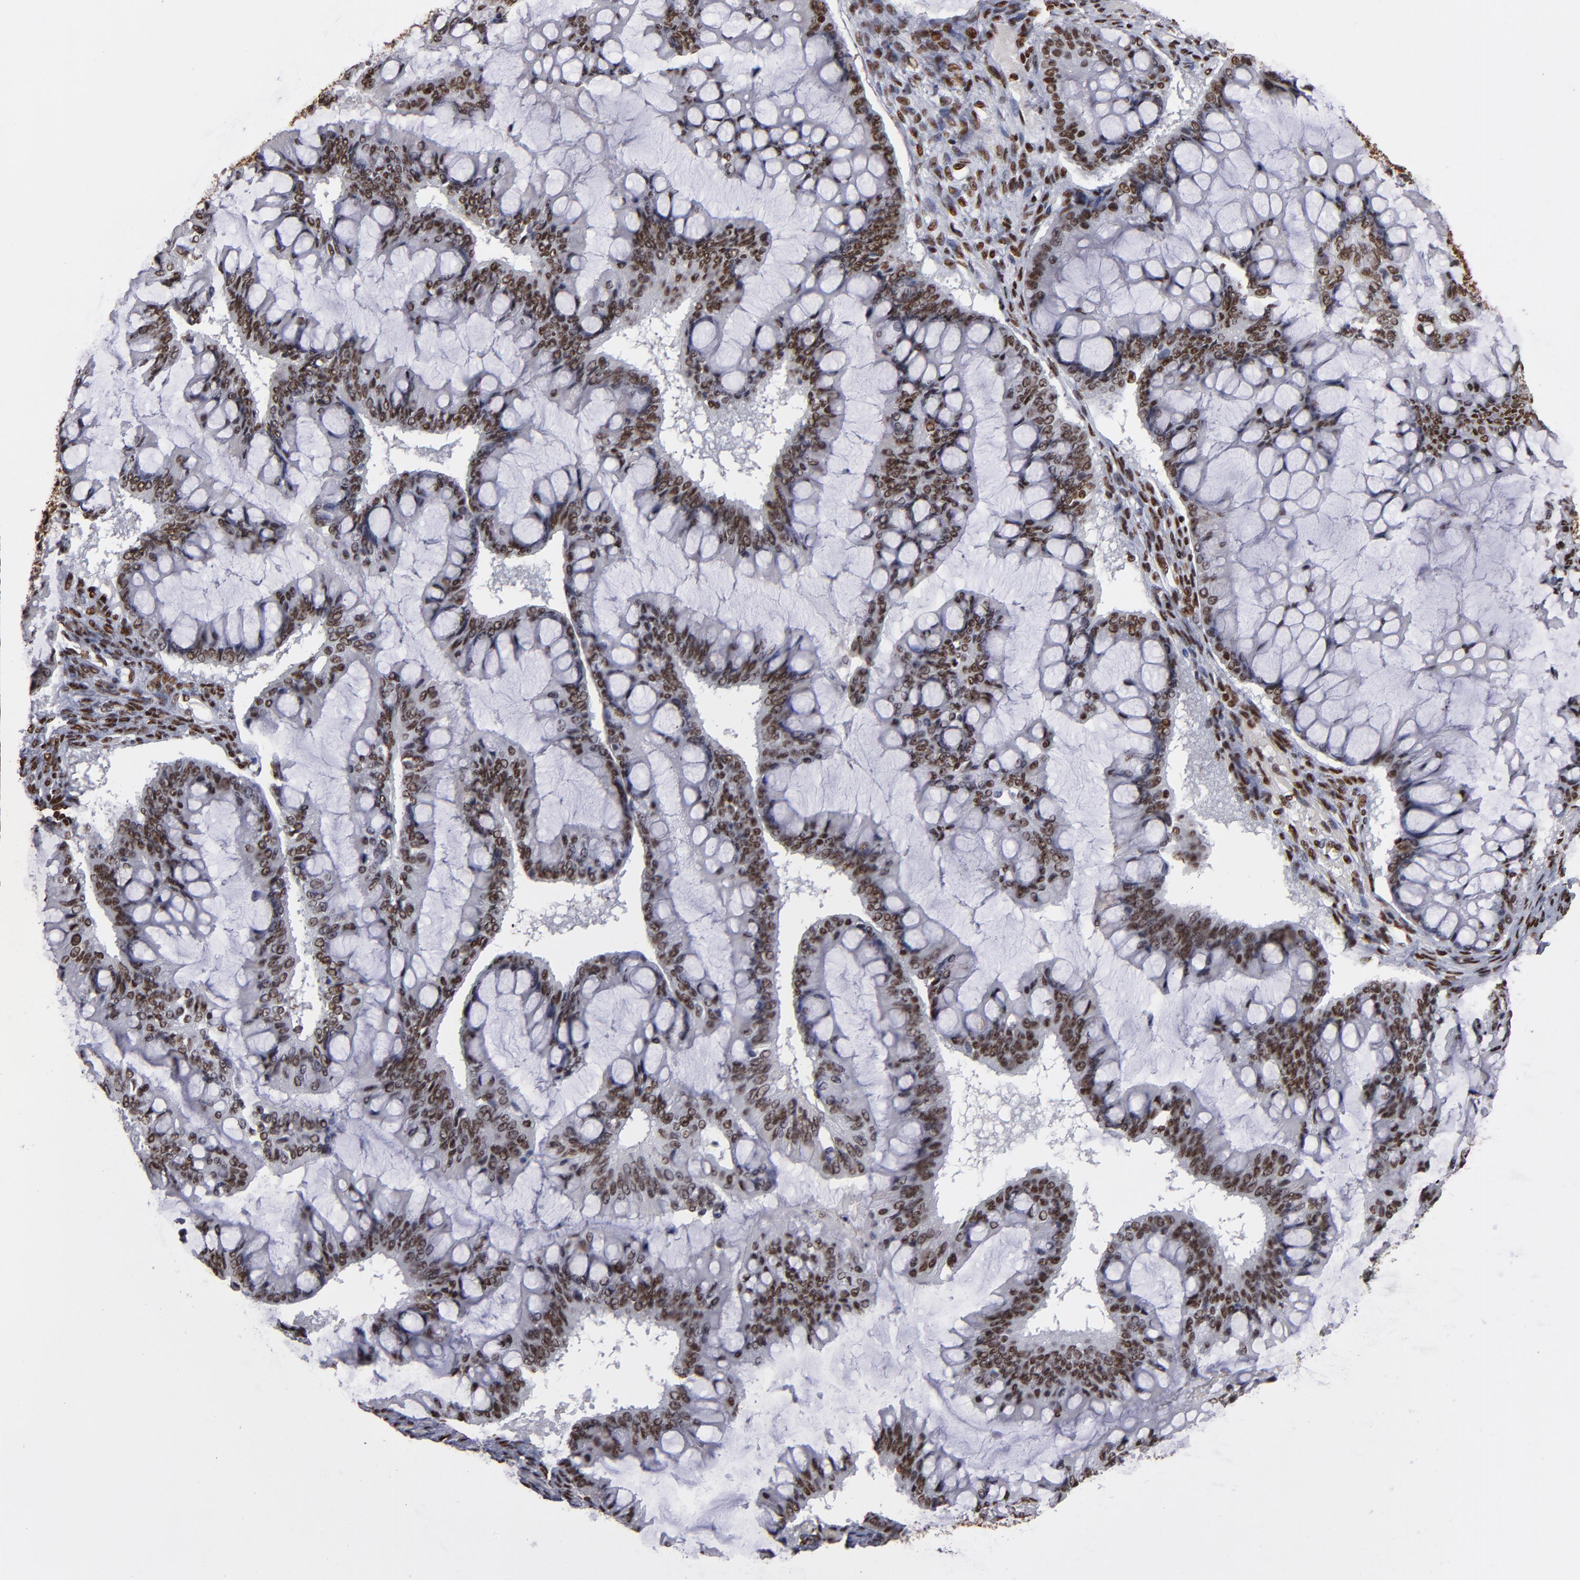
{"staining": {"intensity": "strong", "quantity": ">75%", "location": "nuclear"}, "tissue": "ovarian cancer", "cell_type": "Tumor cells", "image_type": "cancer", "snomed": [{"axis": "morphology", "description": "Cystadenocarcinoma, mucinous, NOS"}, {"axis": "topography", "description": "Ovary"}], "caption": "The photomicrograph demonstrates staining of mucinous cystadenocarcinoma (ovarian), revealing strong nuclear protein staining (brown color) within tumor cells.", "gene": "MRE11", "patient": {"sex": "female", "age": 73}}